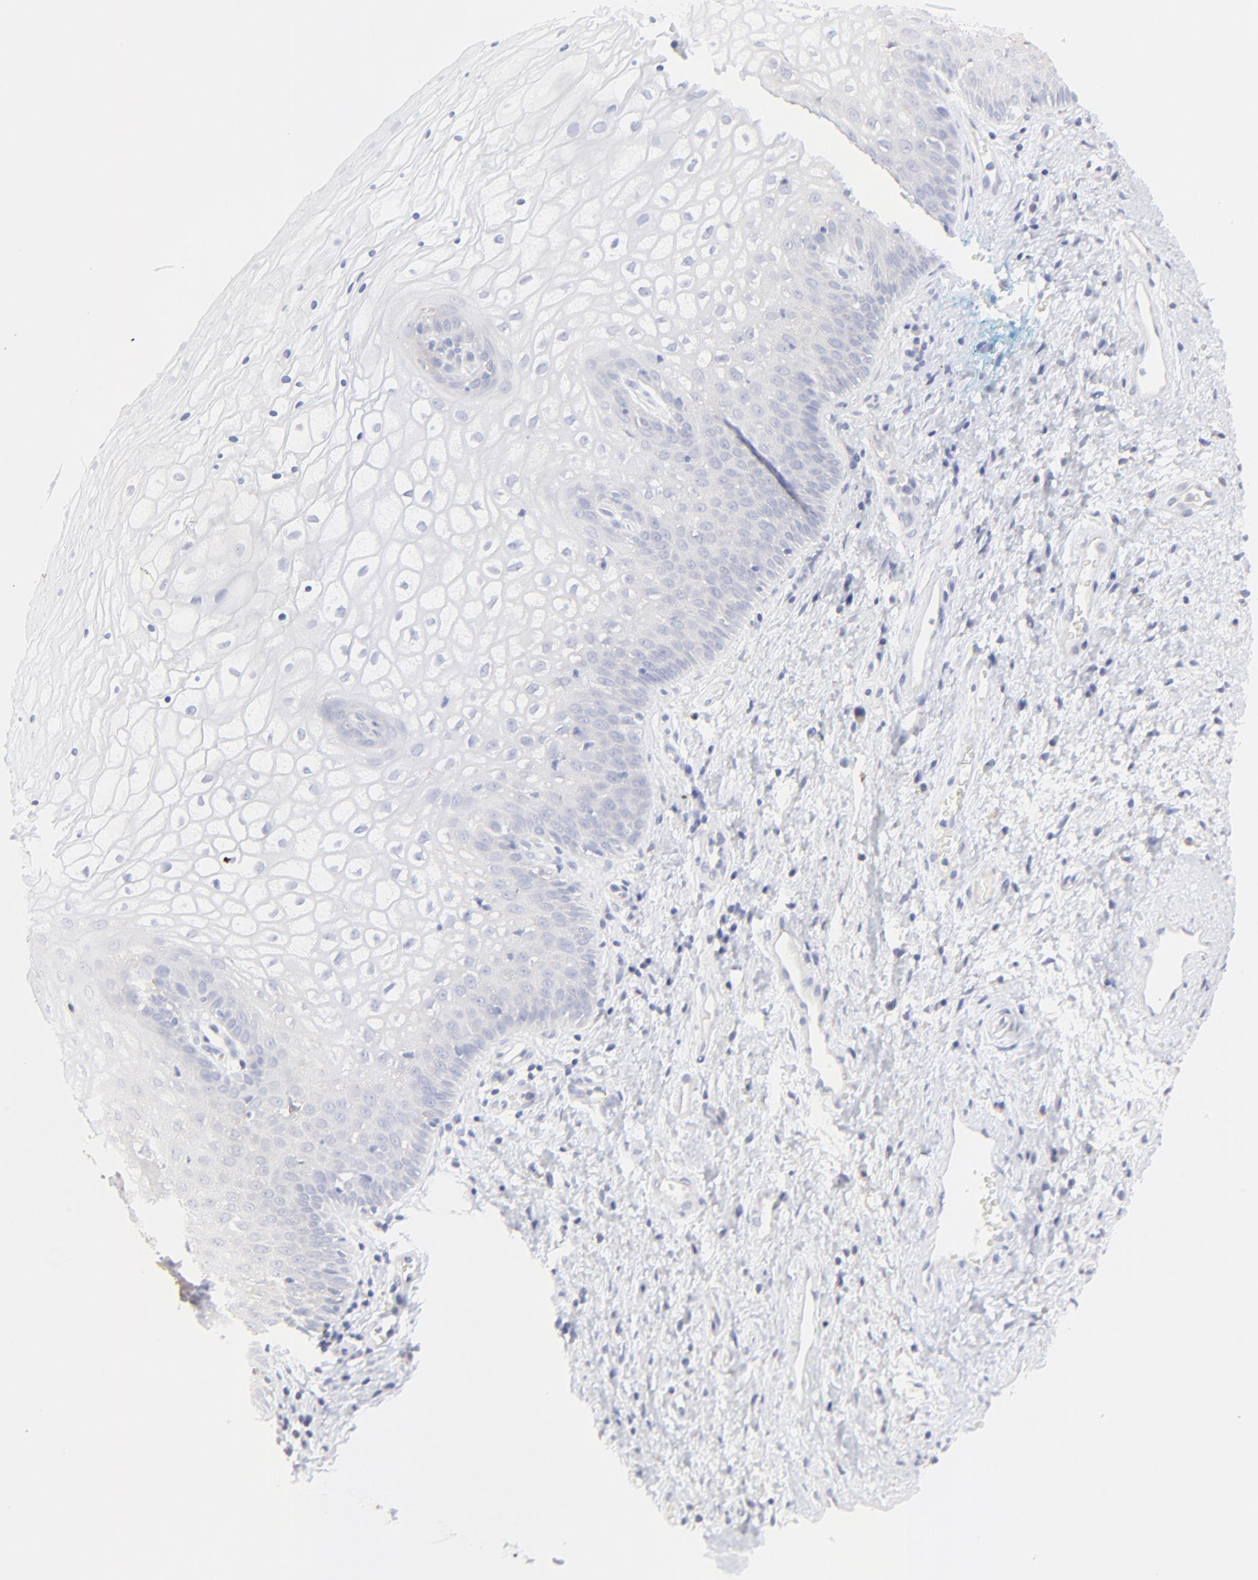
{"staining": {"intensity": "negative", "quantity": "none", "location": "none"}, "tissue": "vagina", "cell_type": "Squamous epithelial cells", "image_type": "normal", "snomed": [{"axis": "morphology", "description": "Normal tissue, NOS"}, {"axis": "topography", "description": "Vagina"}], "caption": "IHC photomicrograph of benign vagina stained for a protein (brown), which shows no positivity in squamous epithelial cells.", "gene": "LHFPL1", "patient": {"sex": "female", "age": 34}}